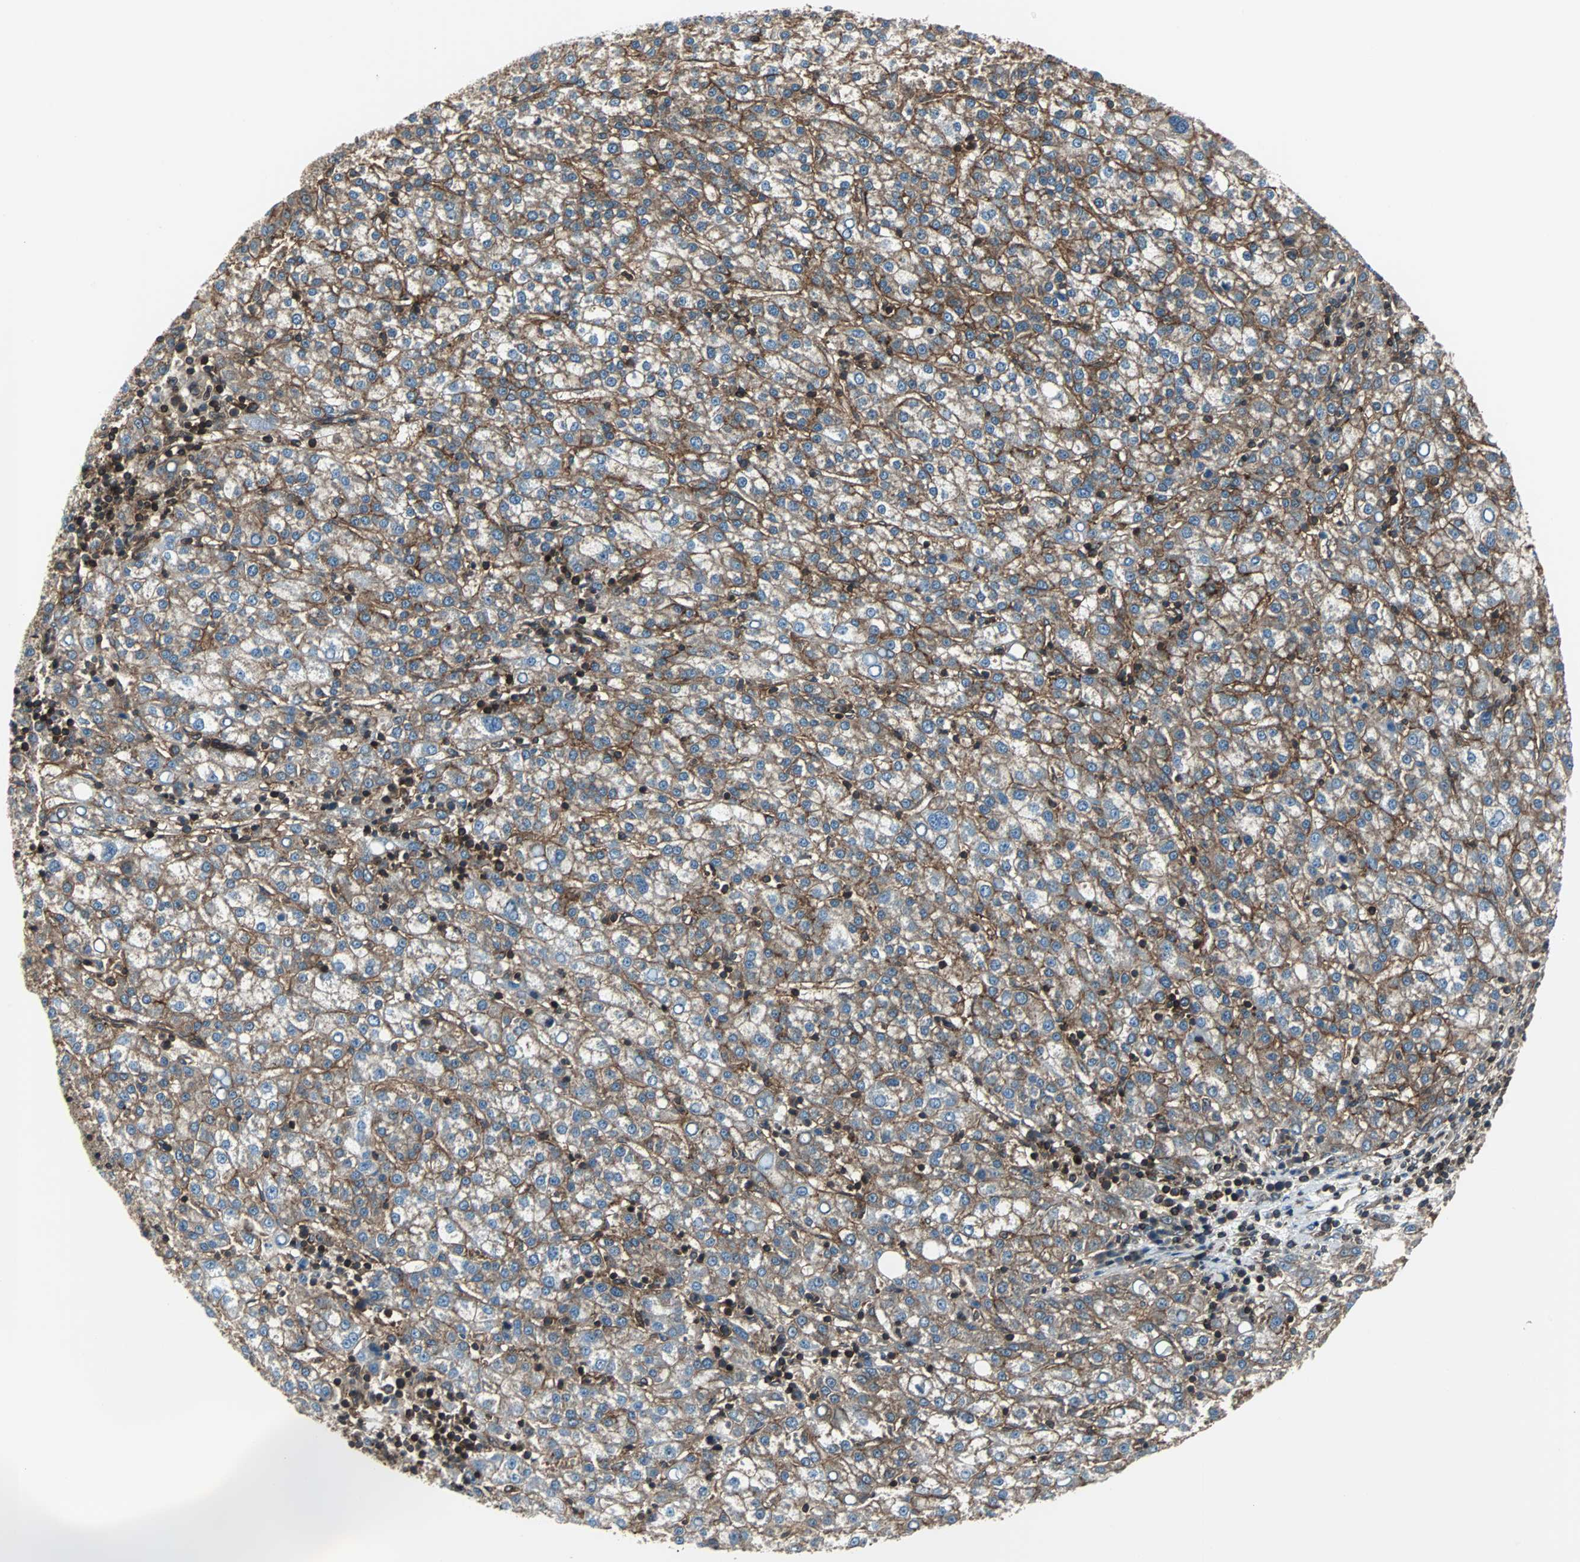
{"staining": {"intensity": "moderate", "quantity": ">75%", "location": "cytoplasmic/membranous"}, "tissue": "liver cancer", "cell_type": "Tumor cells", "image_type": "cancer", "snomed": [{"axis": "morphology", "description": "Carcinoma, Hepatocellular, NOS"}, {"axis": "topography", "description": "Liver"}], "caption": "An IHC photomicrograph of tumor tissue is shown. Protein staining in brown highlights moderate cytoplasmic/membranous positivity in liver hepatocellular carcinoma within tumor cells.", "gene": "RELA", "patient": {"sex": "female", "age": 58}}